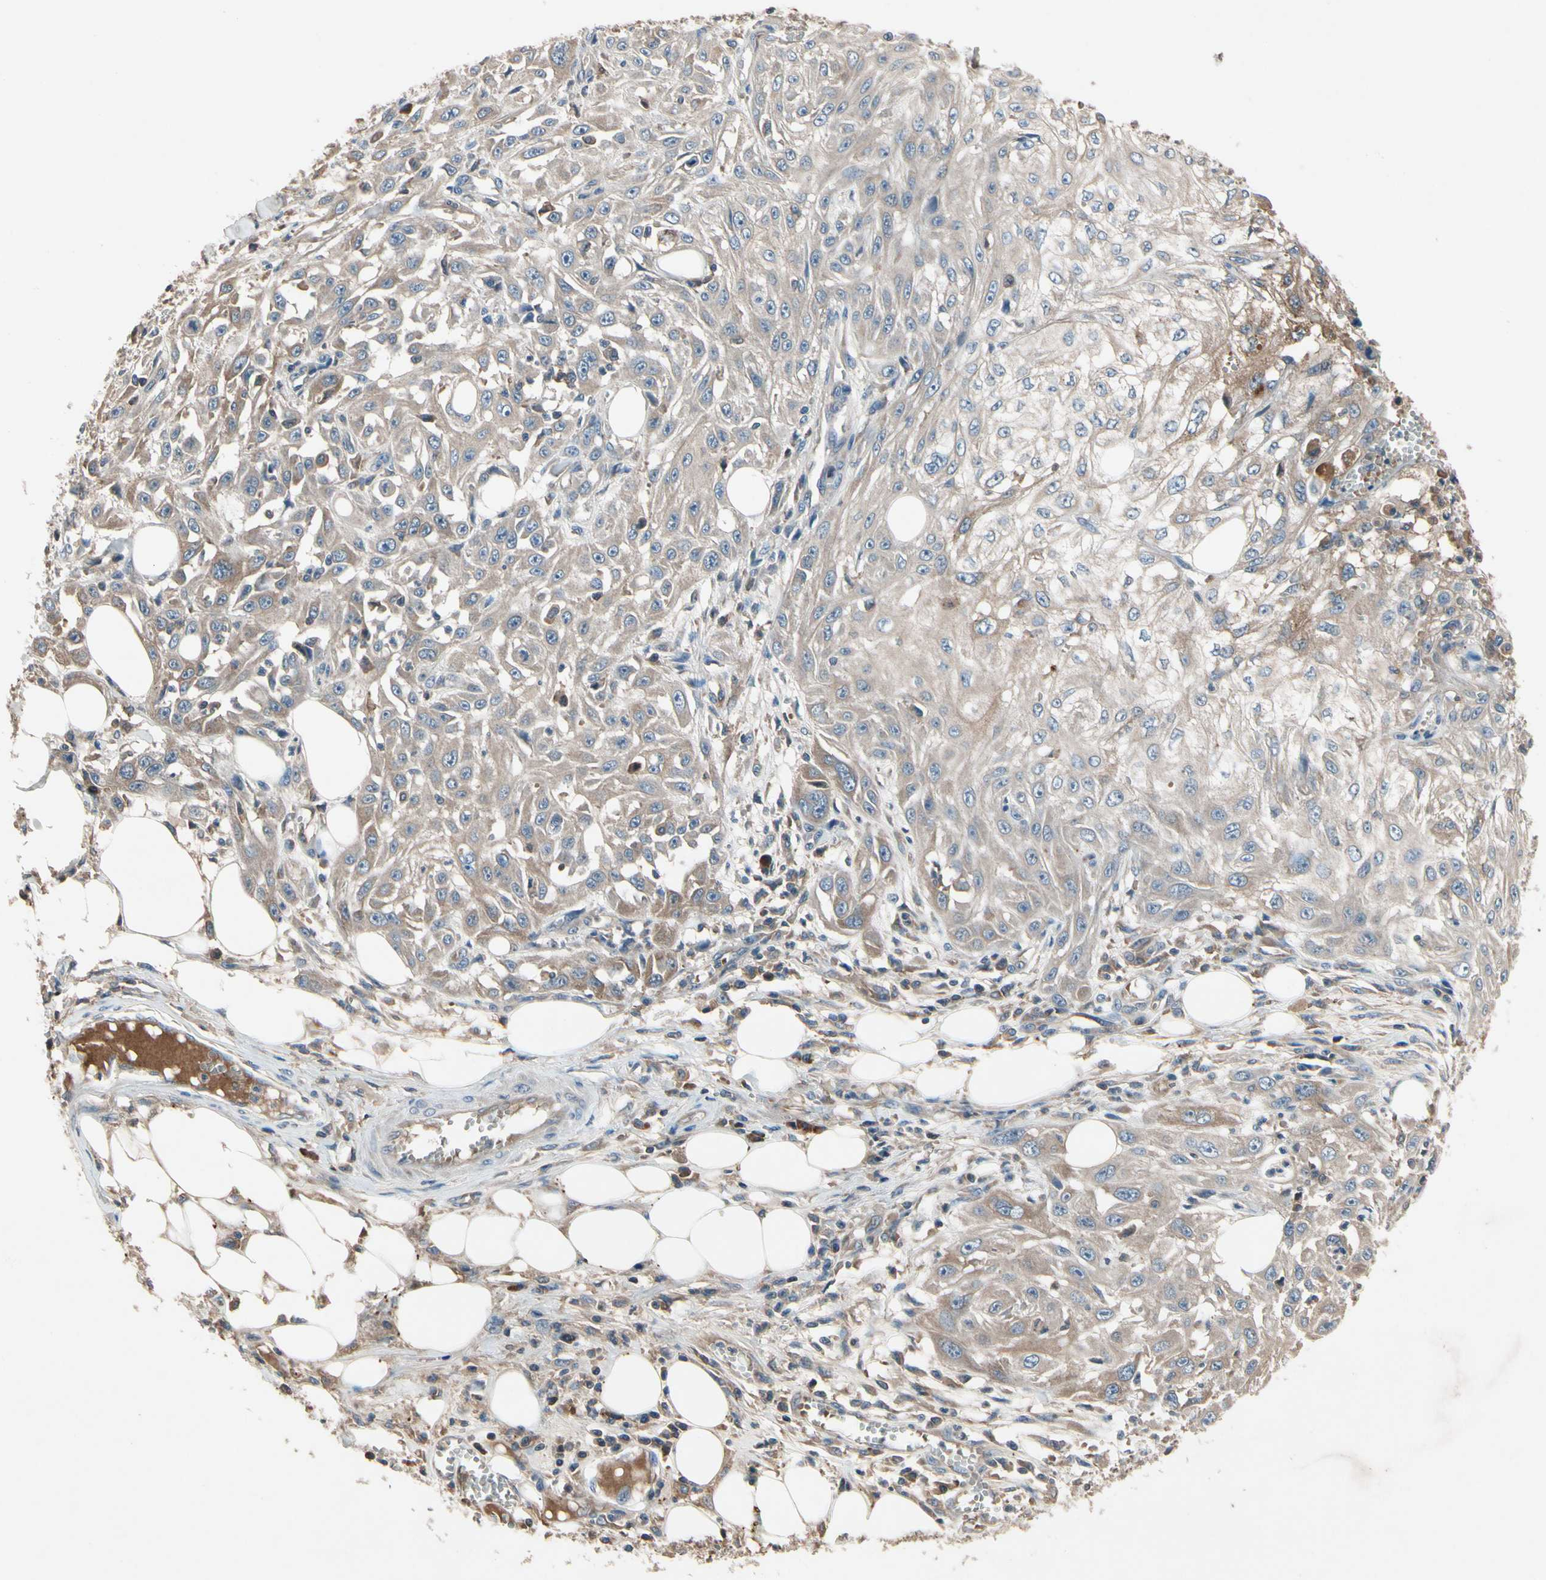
{"staining": {"intensity": "weak", "quantity": ">75%", "location": "cytoplasmic/membranous"}, "tissue": "skin cancer", "cell_type": "Tumor cells", "image_type": "cancer", "snomed": [{"axis": "morphology", "description": "Squamous cell carcinoma, NOS"}, {"axis": "topography", "description": "Skin"}], "caption": "An IHC photomicrograph of neoplastic tissue is shown. Protein staining in brown highlights weak cytoplasmic/membranous positivity in skin squamous cell carcinoma within tumor cells. (IHC, brightfield microscopy, high magnification).", "gene": "IL1RL1", "patient": {"sex": "male", "age": 75}}